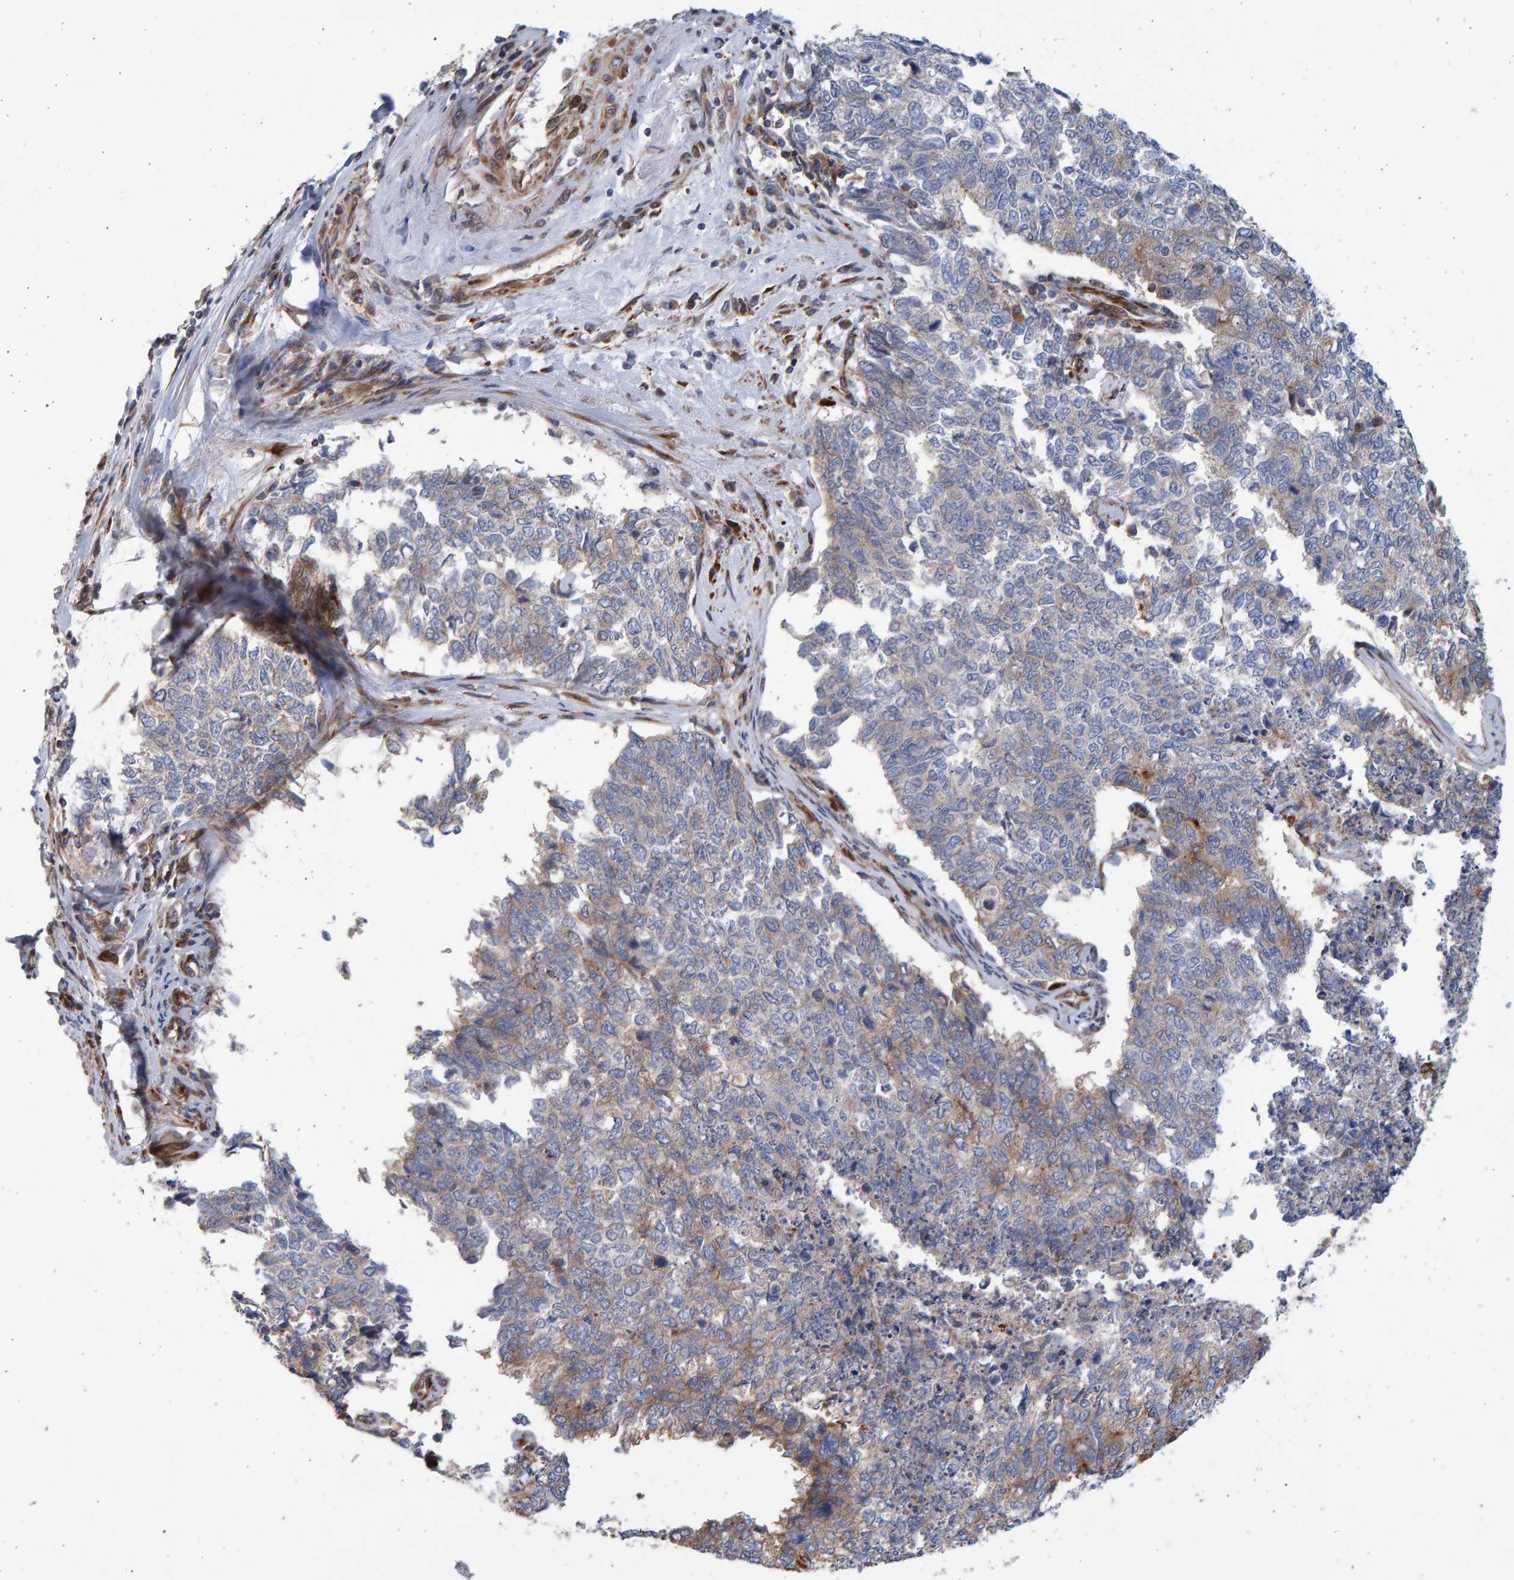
{"staining": {"intensity": "weak", "quantity": "25%-75%", "location": "cytoplasmic/membranous"}, "tissue": "cervical cancer", "cell_type": "Tumor cells", "image_type": "cancer", "snomed": [{"axis": "morphology", "description": "Squamous cell carcinoma, NOS"}, {"axis": "topography", "description": "Cervix"}], "caption": "Weak cytoplasmic/membranous expression is appreciated in about 25%-75% of tumor cells in squamous cell carcinoma (cervical).", "gene": "LRBA", "patient": {"sex": "female", "age": 63}}